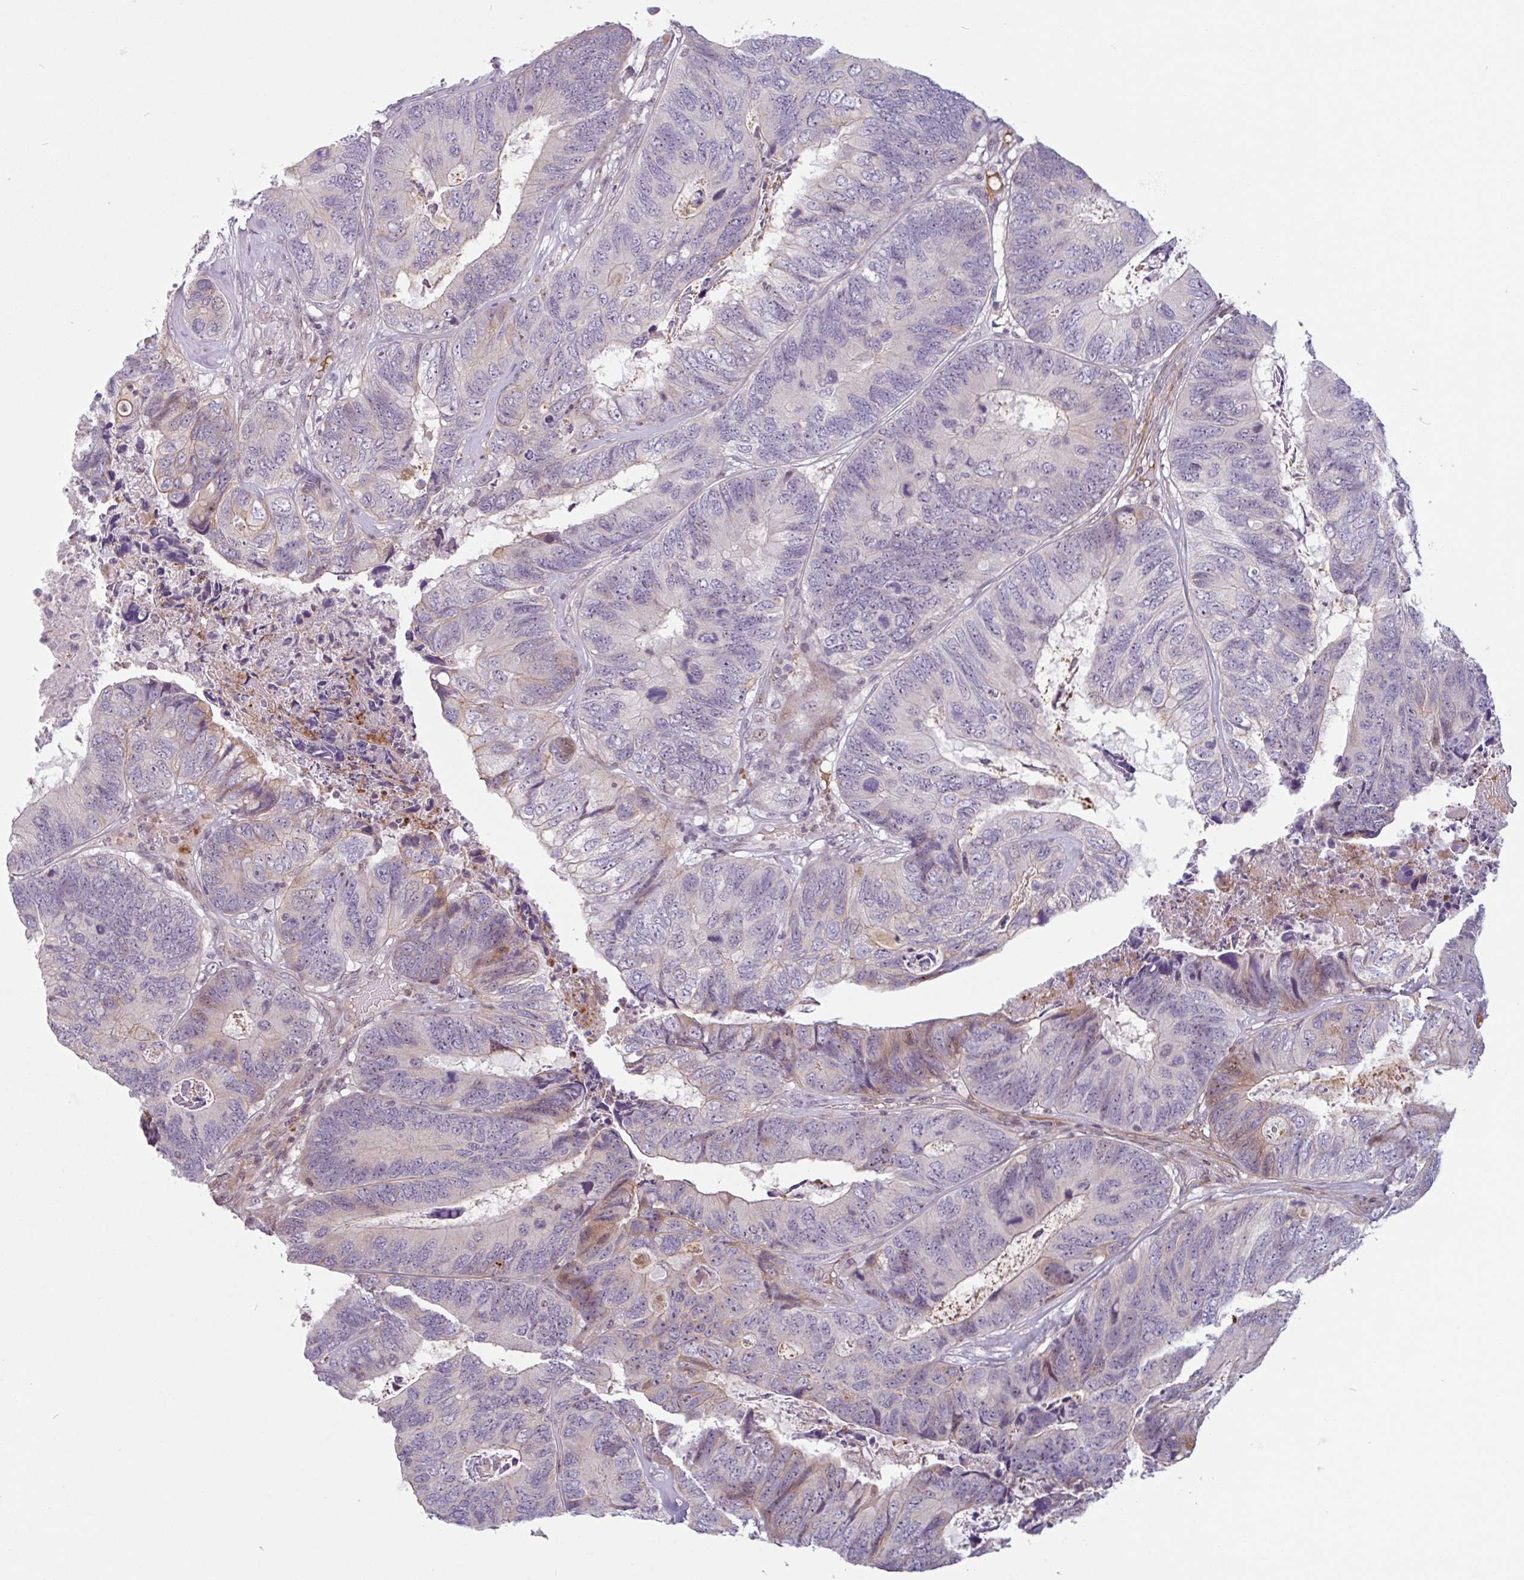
{"staining": {"intensity": "weak", "quantity": "<25%", "location": "cytoplasmic/membranous,nuclear"}, "tissue": "colorectal cancer", "cell_type": "Tumor cells", "image_type": "cancer", "snomed": [{"axis": "morphology", "description": "Adenocarcinoma, NOS"}, {"axis": "topography", "description": "Colon"}], "caption": "Immunohistochemistry histopathology image of neoplastic tissue: adenocarcinoma (colorectal) stained with DAB exhibits no significant protein positivity in tumor cells. The staining was performed using DAB to visualize the protein expression in brown, while the nuclei were stained in blue with hematoxylin (Magnification: 20x).", "gene": "TMEM119", "patient": {"sex": "female", "age": 67}}